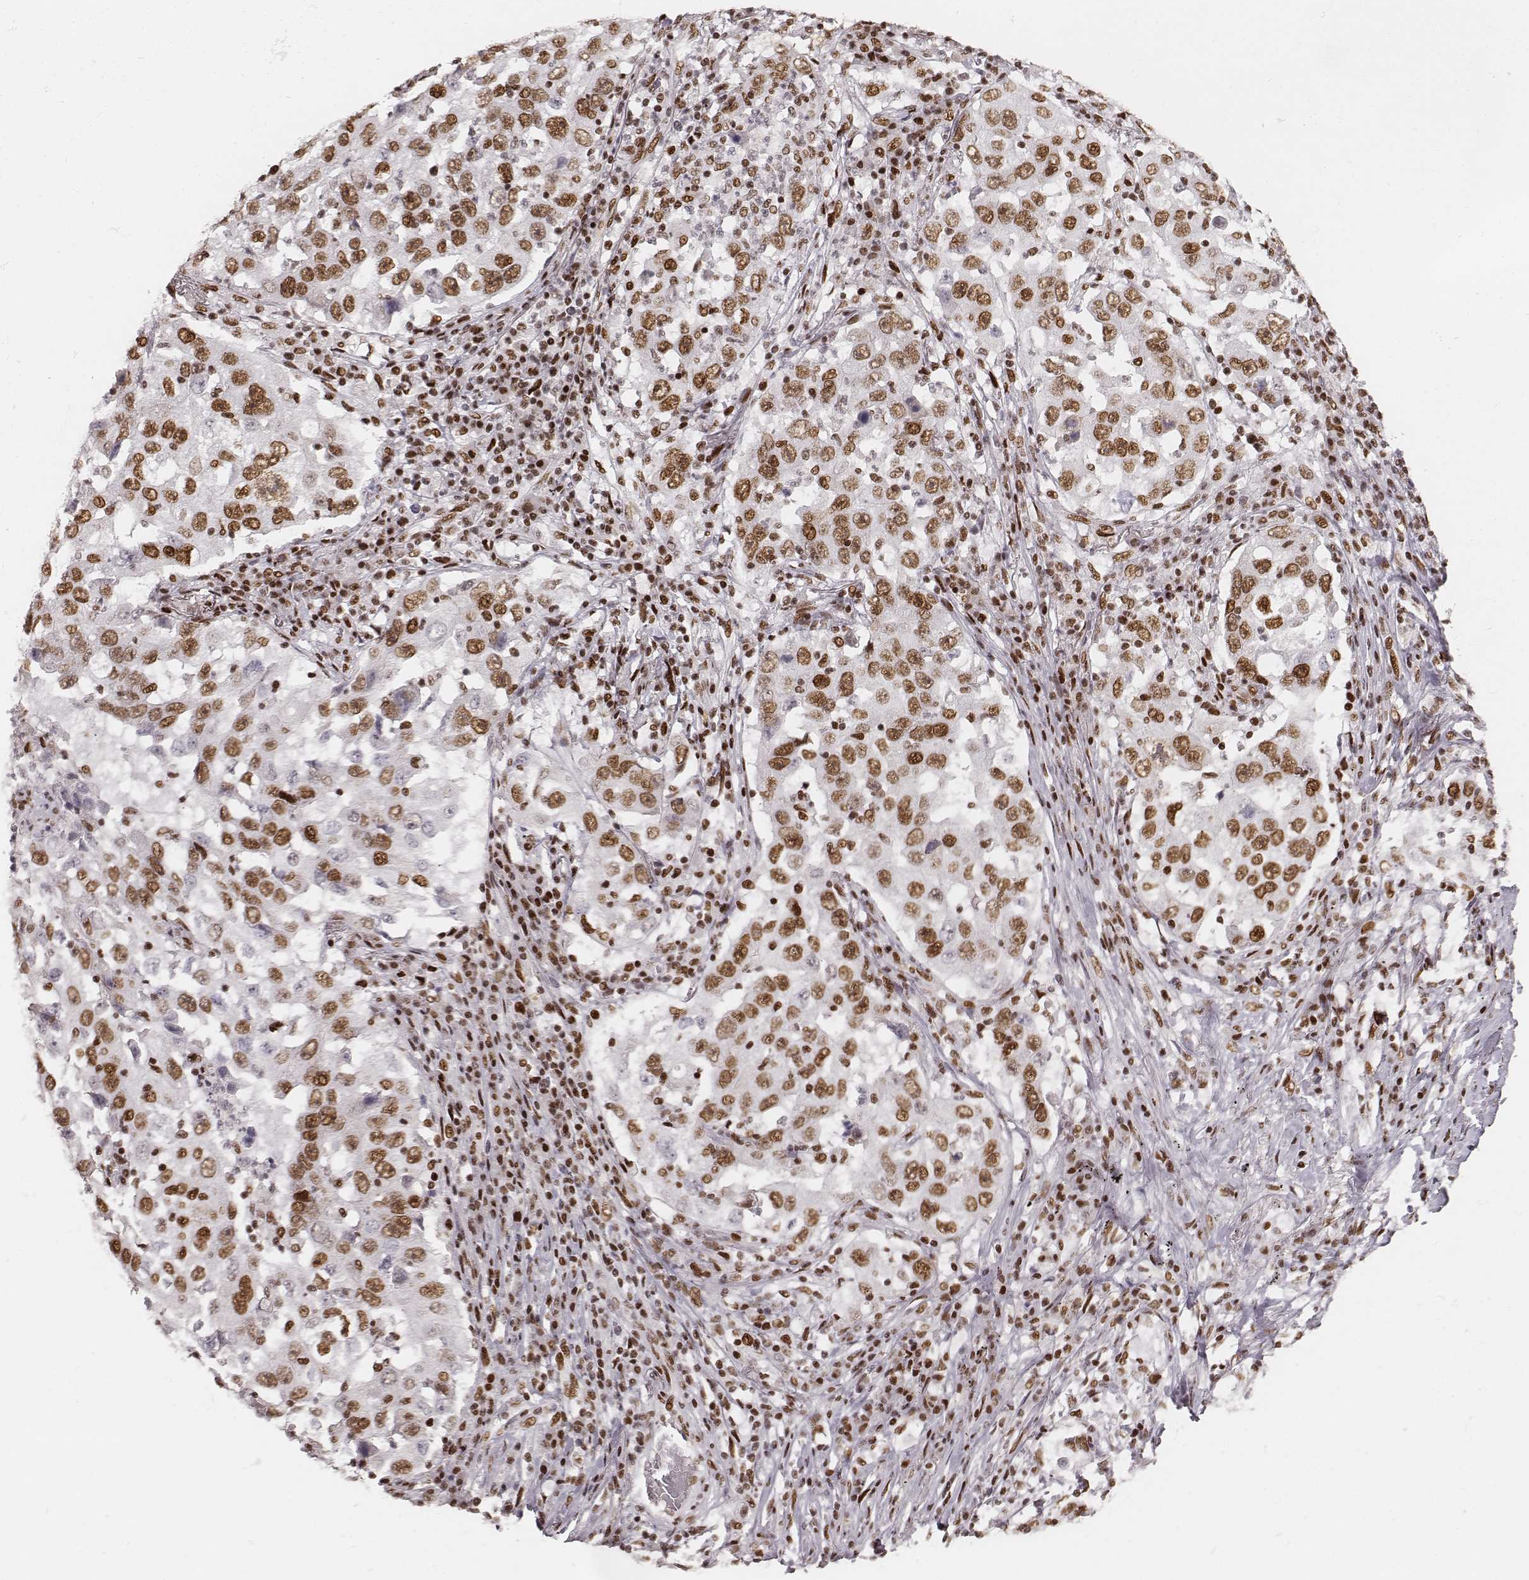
{"staining": {"intensity": "moderate", "quantity": ">75%", "location": "nuclear"}, "tissue": "lung cancer", "cell_type": "Tumor cells", "image_type": "cancer", "snomed": [{"axis": "morphology", "description": "Adenocarcinoma, NOS"}, {"axis": "topography", "description": "Lung"}], "caption": "Immunohistochemical staining of adenocarcinoma (lung) exhibits moderate nuclear protein positivity in about >75% of tumor cells.", "gene": "HNRNPC", "patient": {"sex": "male", "age": 73}}